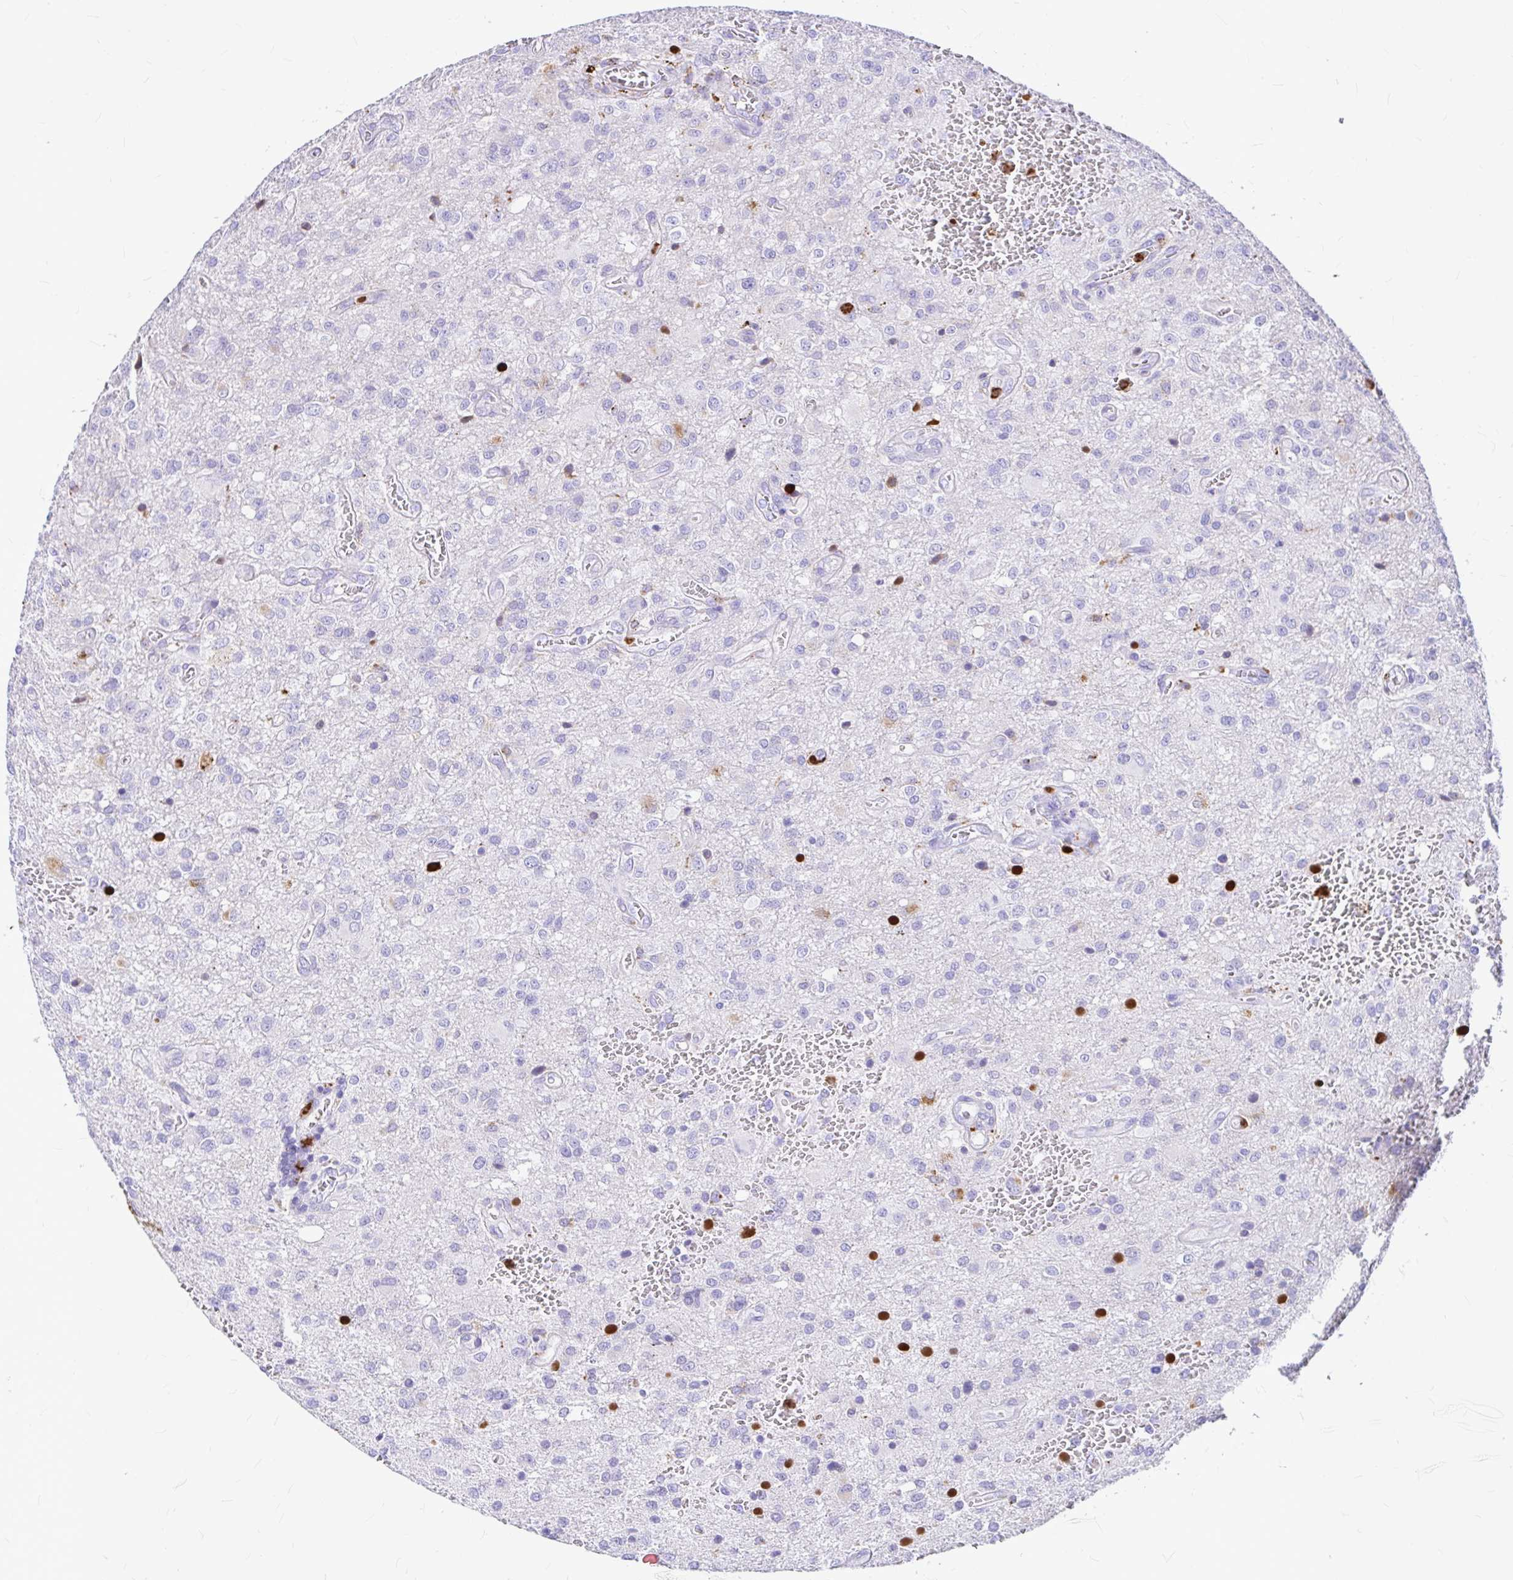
{"staining": {"intensity": "negative", "quantity": "none", "location": "none"}, "tissue": "glioma", "cell_type": "Tumor cells", "image_type": "cancer", "snomed": [{"axis": "morphology", "description": "Glioma, malignant, Low grade"}, {"axis": "topography", "description": "Brain"}], "caption": "A micrograph of glioma stained for a protein displays no brown staining in tumor cells.", "gene": "CLEC1B", "patient": {"sex": "male", "age": 66}}